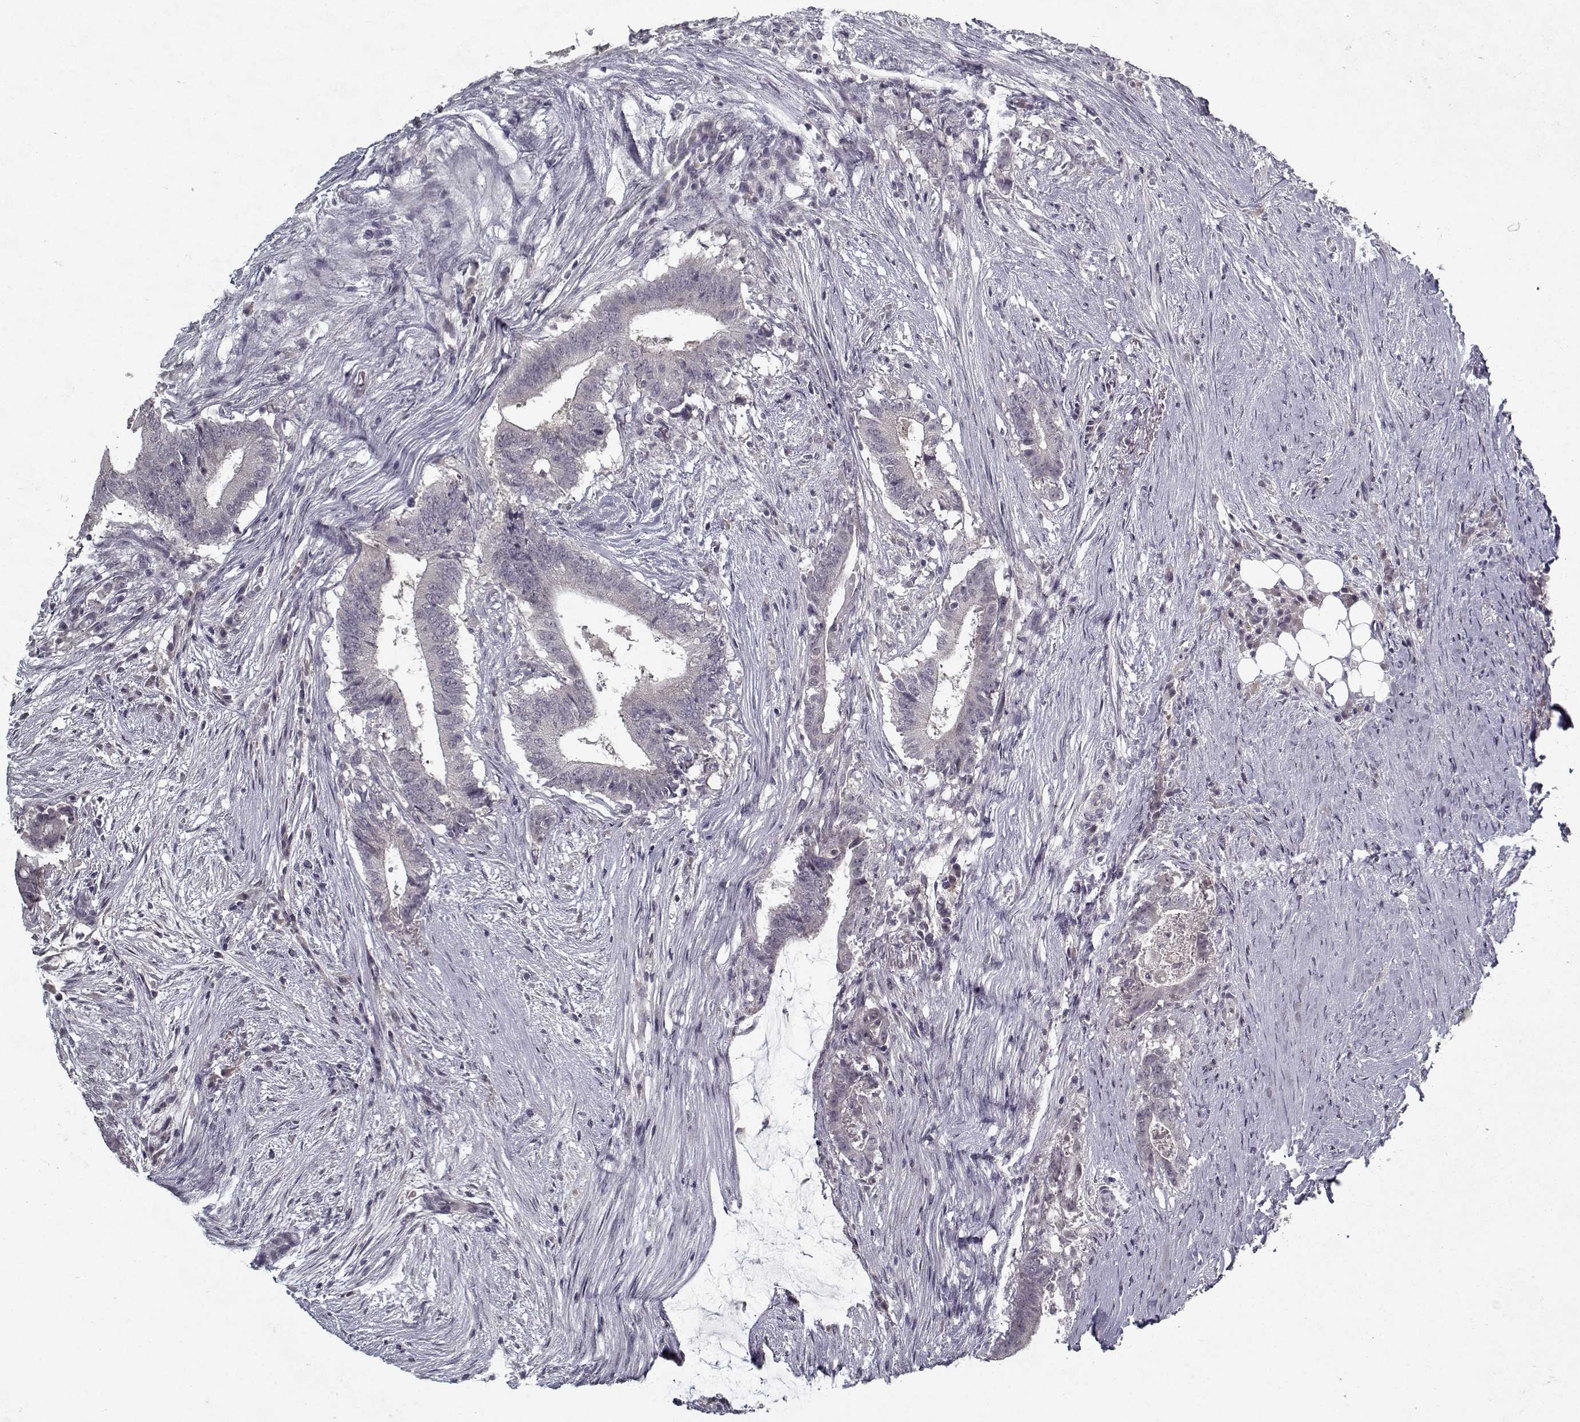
{"staining": {"intensity": "negative", "quantity": "none", "location": "none"}, "tissue": "colorectal cancer", "cell_type": "Tumor cells", "image_type": "cancer", "snomed": [{"axis": "morphology", "description": "Adenocarcinoma, NOS"}, {"axis": "topography", "description": "Colon"}], "caption": "DAB immunohistochemical staining of human colorectal cancer (adenocarcinoma) displays no significant staining in tumor cells.", "gene": "LAMA2", "patient": {"sex": "female", "age": 43}}